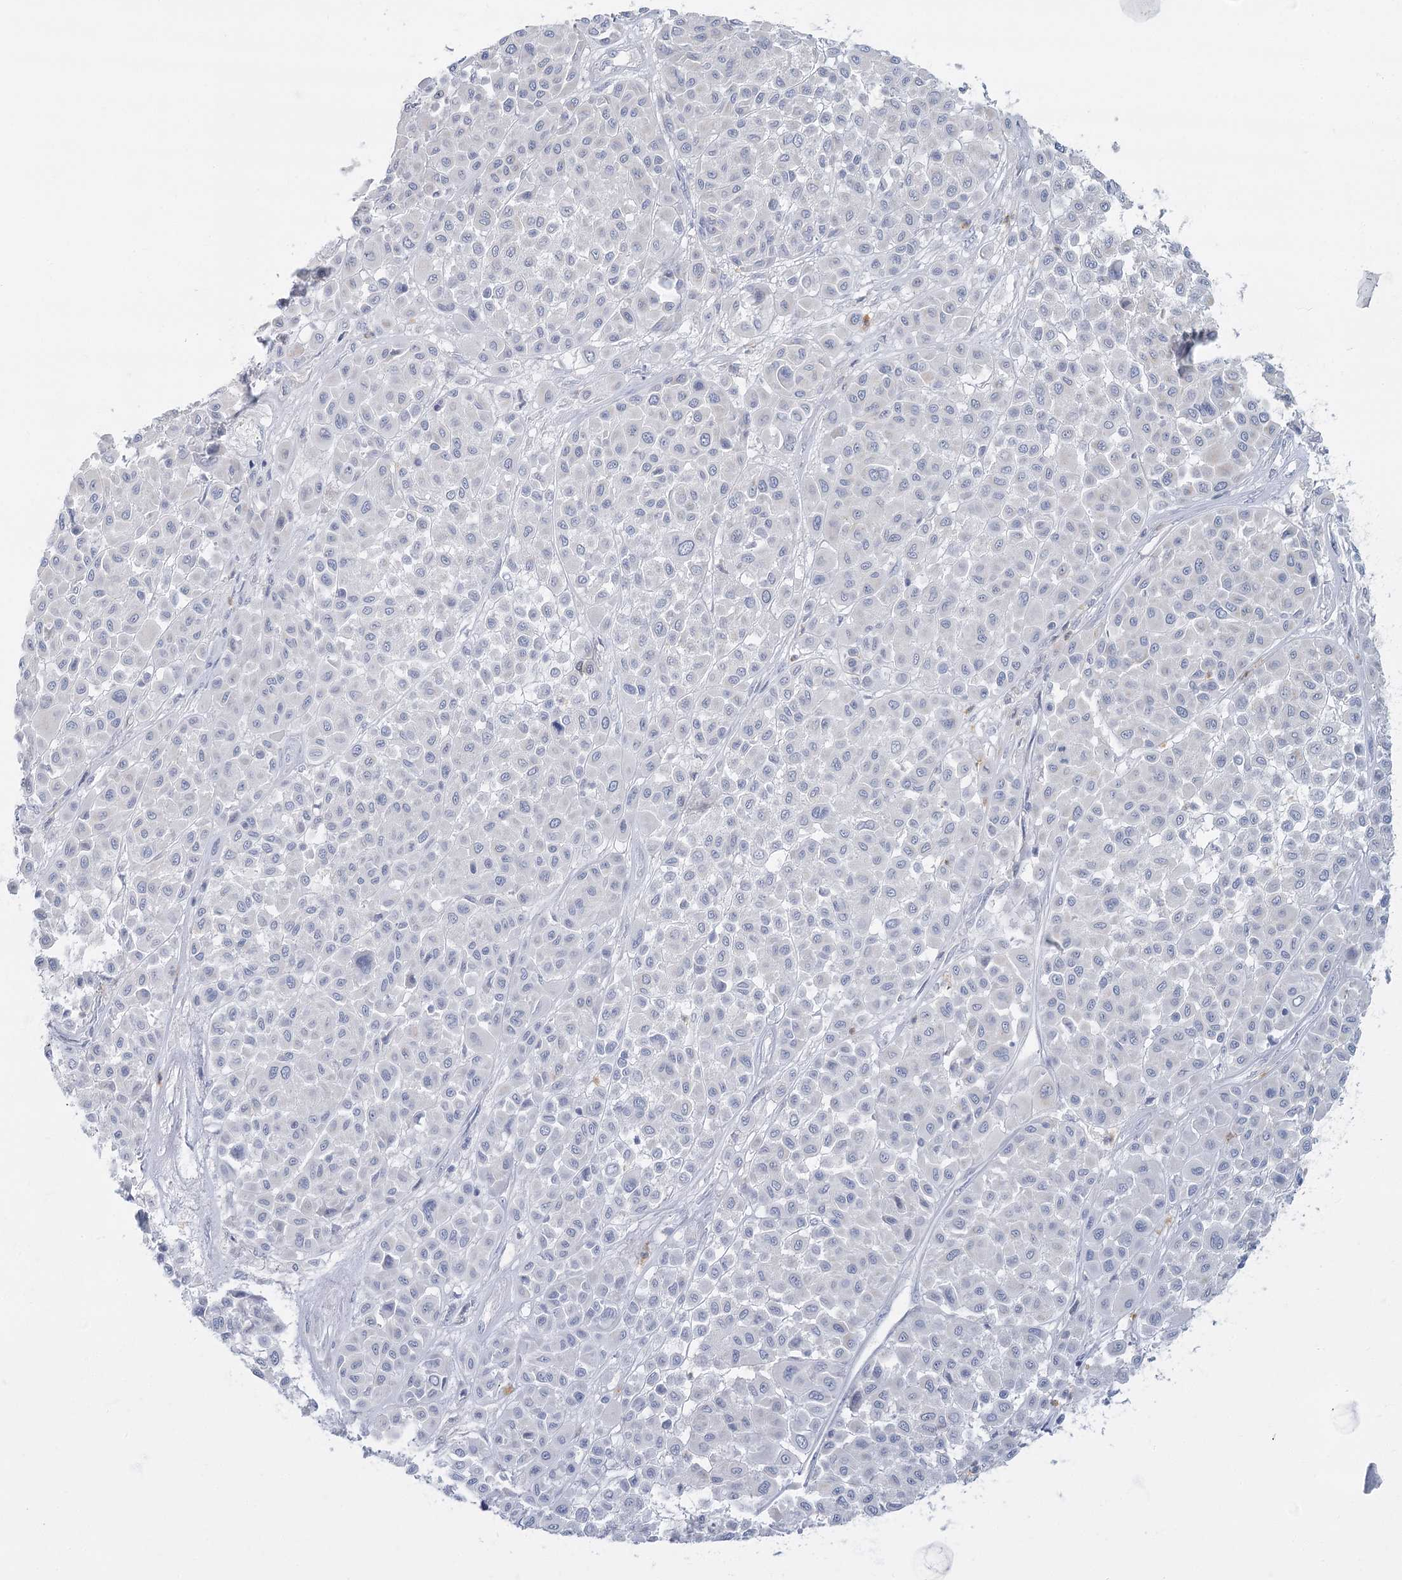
{"staining": {"intensity": "negative", "quantity": "none", "location": "none"}, "tissue": "melanoma", "cell_type": "Tumor cells", "image_type": "cancer", "snomed": [{"axis": "morphology", "description": "Malignant melanoma, Metastatic site"}, {"axis": "topography", "description": "Soft tissue"}], "caption": "Malignant melanoma (metastatic site) was stained to show a protein in brown. There is no significant staining in tumor cells.", "gene": "FAM110C", "patient": {"sex": "male", "age": 41}}